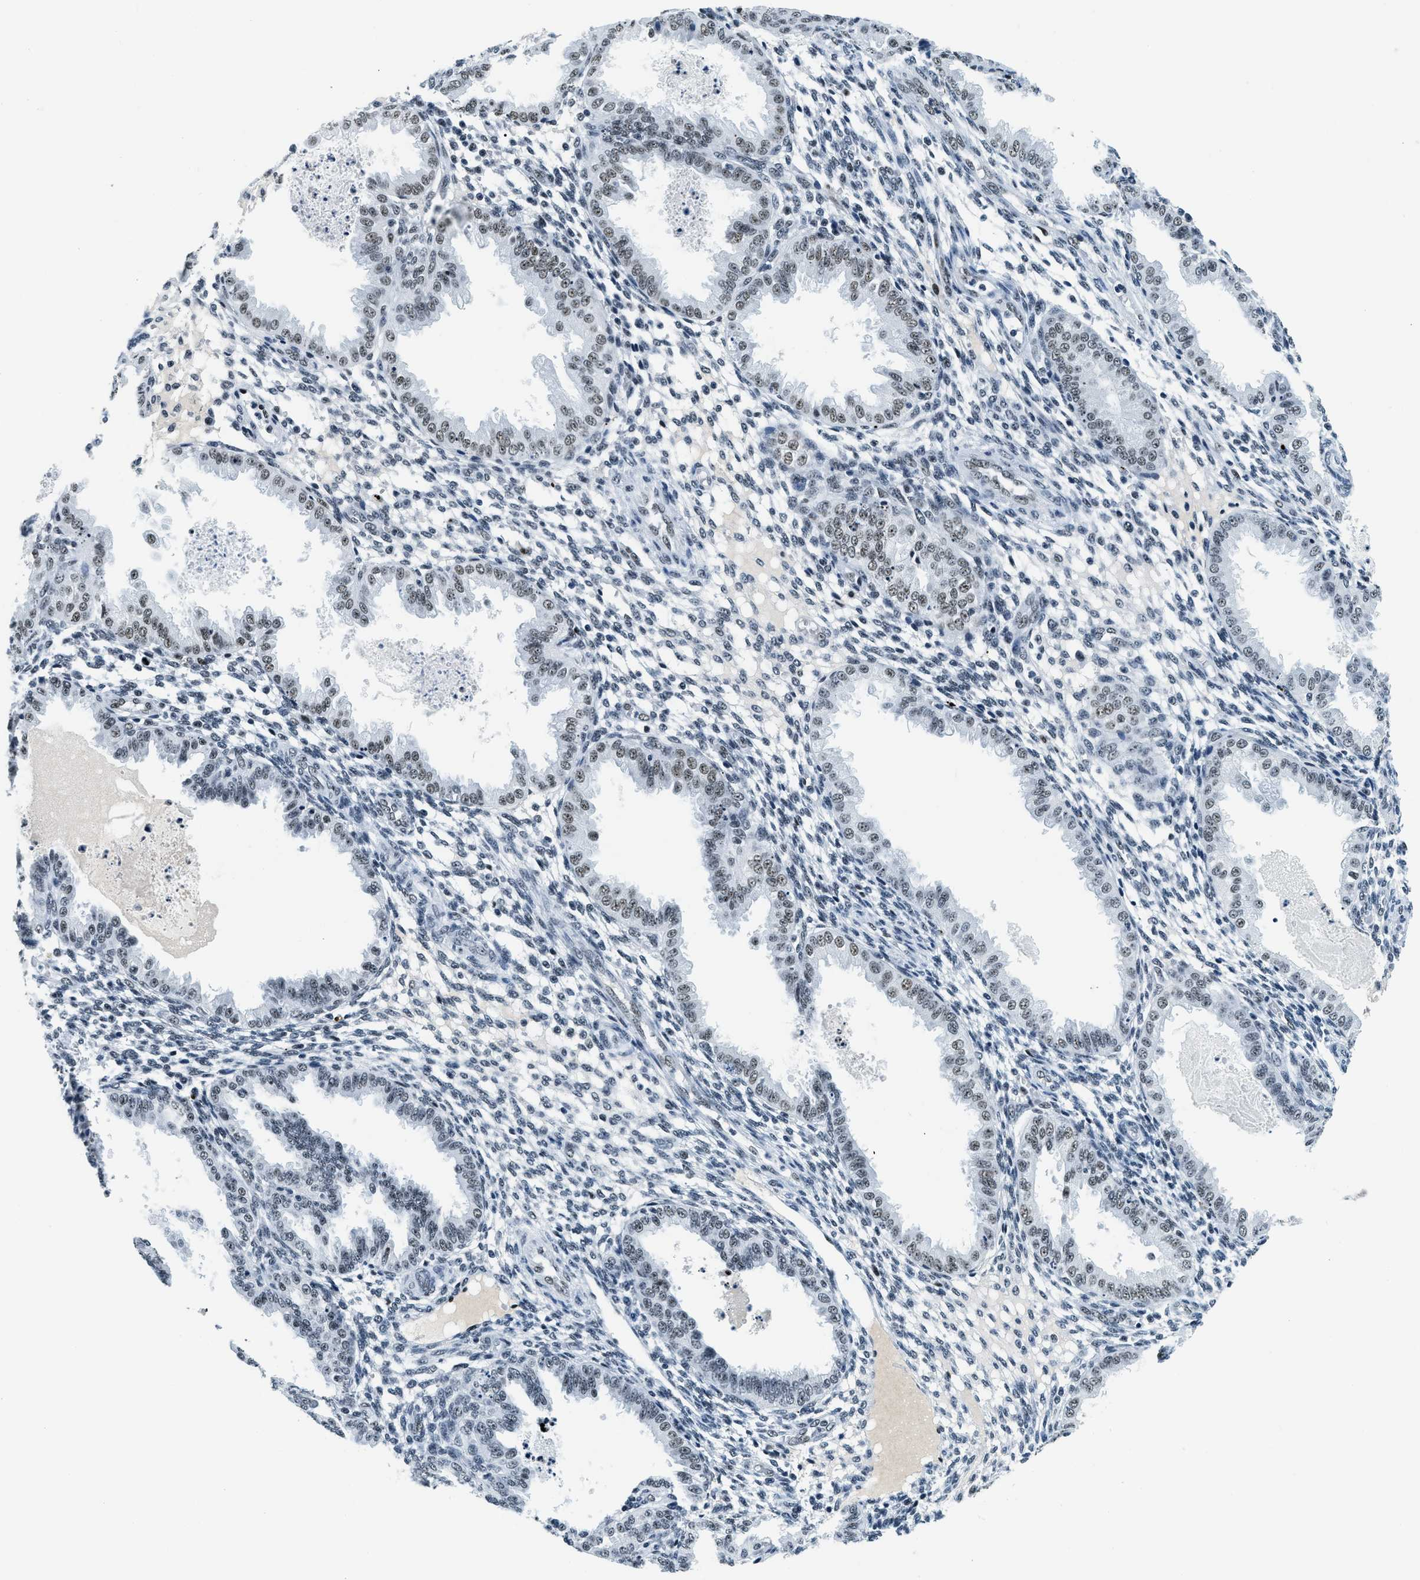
{"staining": {"intensity": "moderate", "quantity": "<25%", "location": "nuclear"}, "tissue": "endometrium", "cell_type": "Cells in endometrial stroma", "image_type": "normal", "snomed": [{"axis": "morphology", "description": "Normal tissue, NOS"}, {"axis": "topography", "description": "Endometrium"}], "caption": "Immunohistochemistry (IHC) (DAB) staining of benign human endometrium reveals moderate nuclear protein expression in about <25% of cells in endometrial stroma. (DAB (3,3'-diaminobenzidine) = brown stain, brightfield microscopy at high magnification).", "gene": "TOP1", "patient": {"sex": "female", "age": 33}}